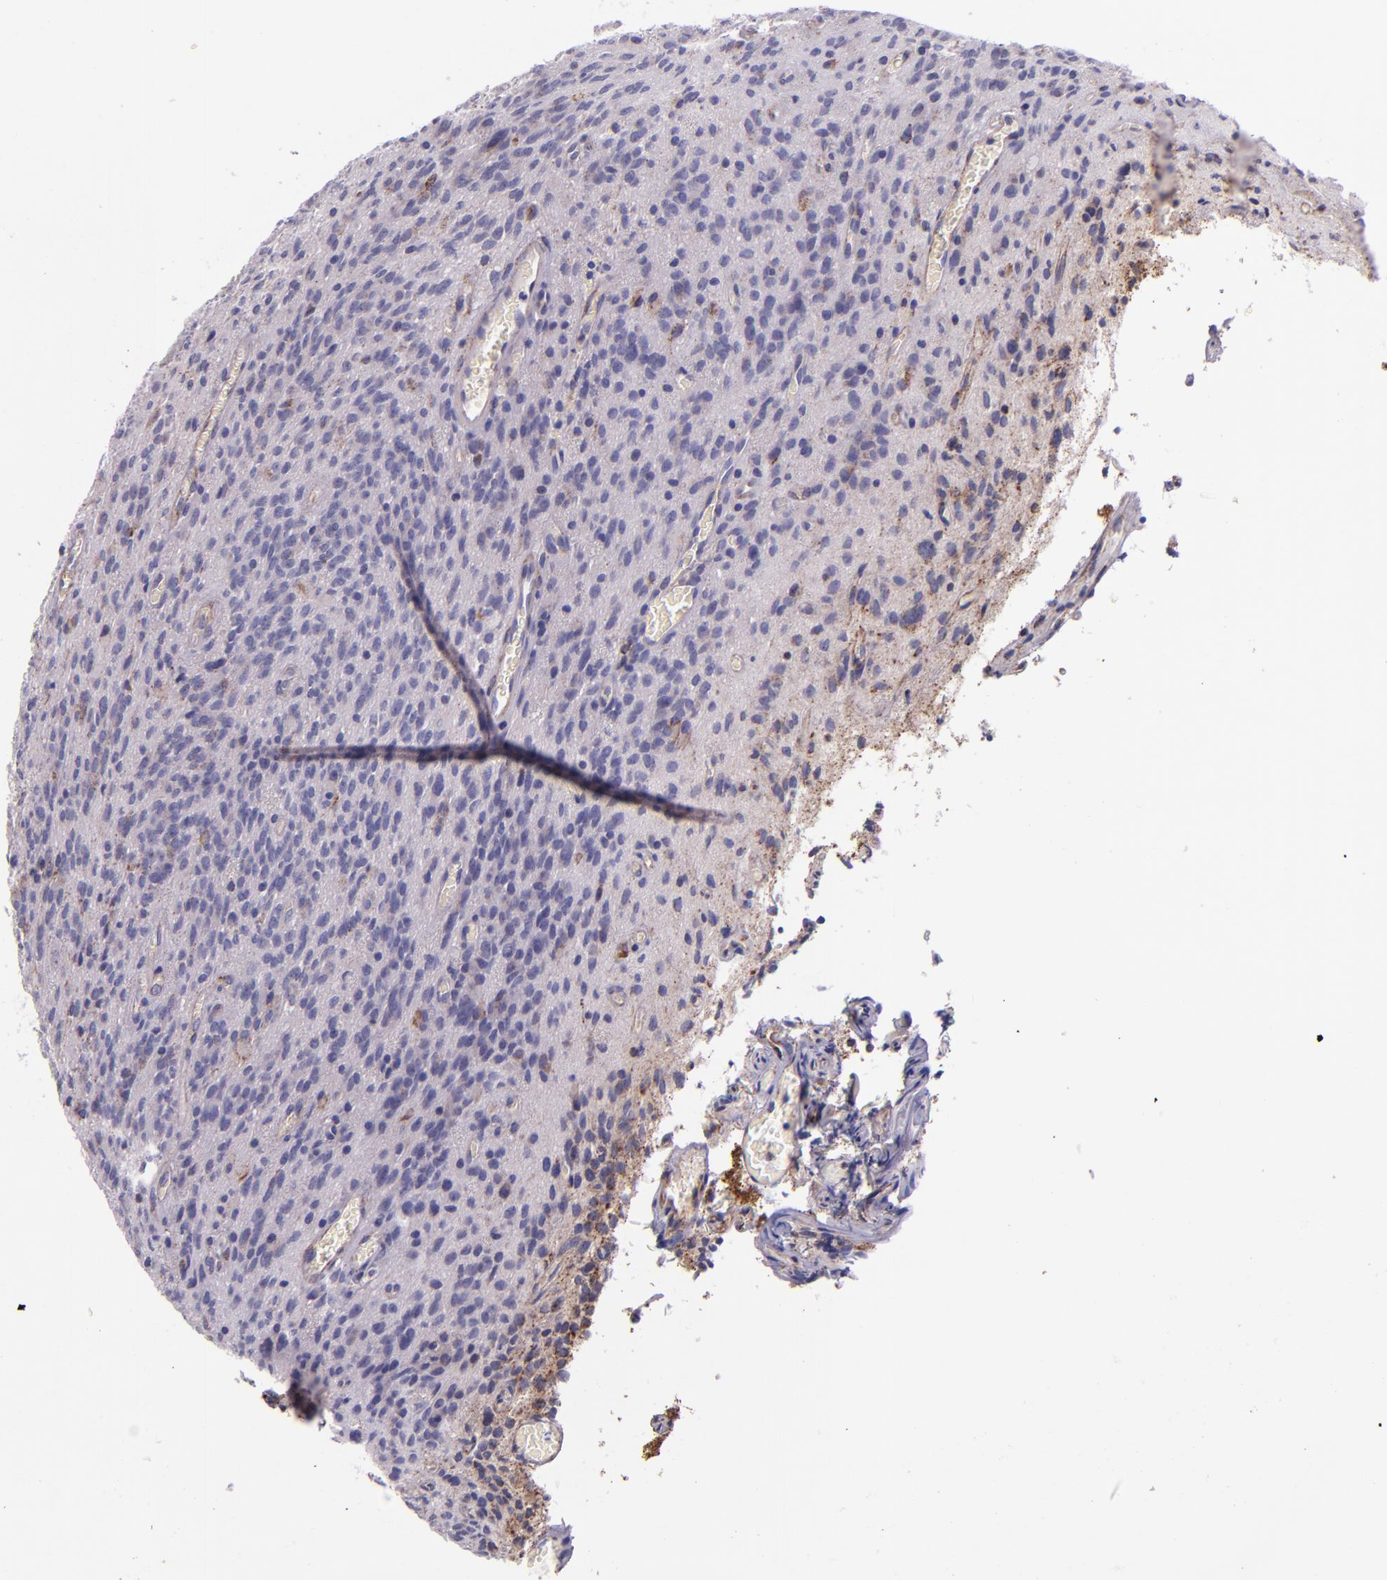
{"staining": {"intensity": "moderate", "quantity": "<25%", "location": "cytoplasmic/membranous"}, "tissue": "glioma", "cell_type": "Tumor cells", "image_type": "cancer", "snomed": [{"axis": "morphology", "description": "Glioma, malignant, Low grade"}, {"axis": "topography", "description": "Brain"}], "caption": "Malignant glioma (low-grade) stained for a protein shows moderate cytoplasmic/membranous positivity in tumor cells.", "gene": "IDH3G", "patient": {"sex": "female", "age": 15}}